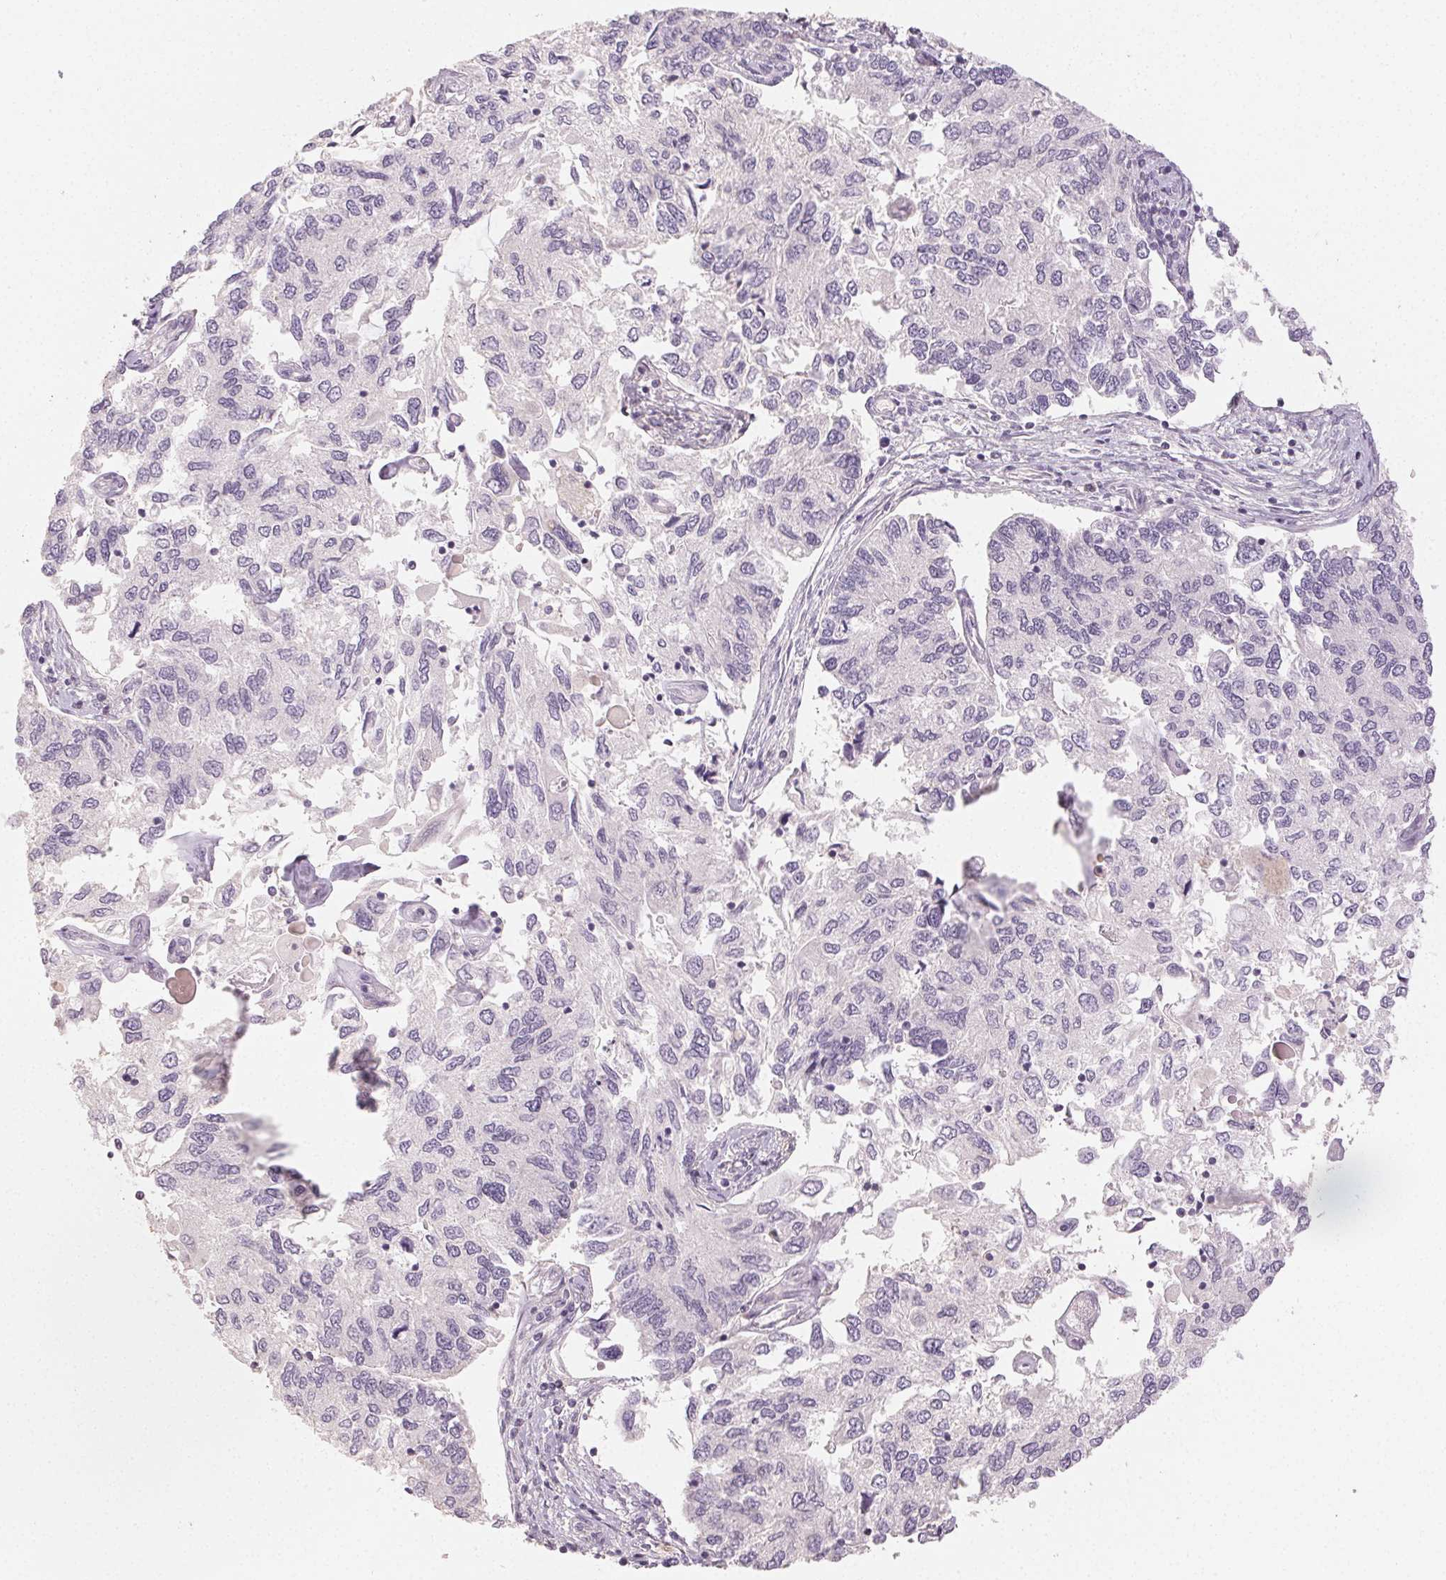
{"staining": {"intensity": "negative", "quantity": "none", "location": "none"}, "tissue": "endometrial cancer", "cell_type": "Tumor cells", "image_type": "cancer", "snomed": [{"axis": "morphology", "description": "Carcinoma, NOS"}, {"axis": "topography", "description": "Uterus"}], "caption": "Protein analysis of endometrial cancer displays no significant staining in tumor cells. (Brightfield microscopy of DAB immunohistochemistry (IHC) at high magnification).", "gene": "LVRN", "patient": {"sex": "female", "age": 76}}